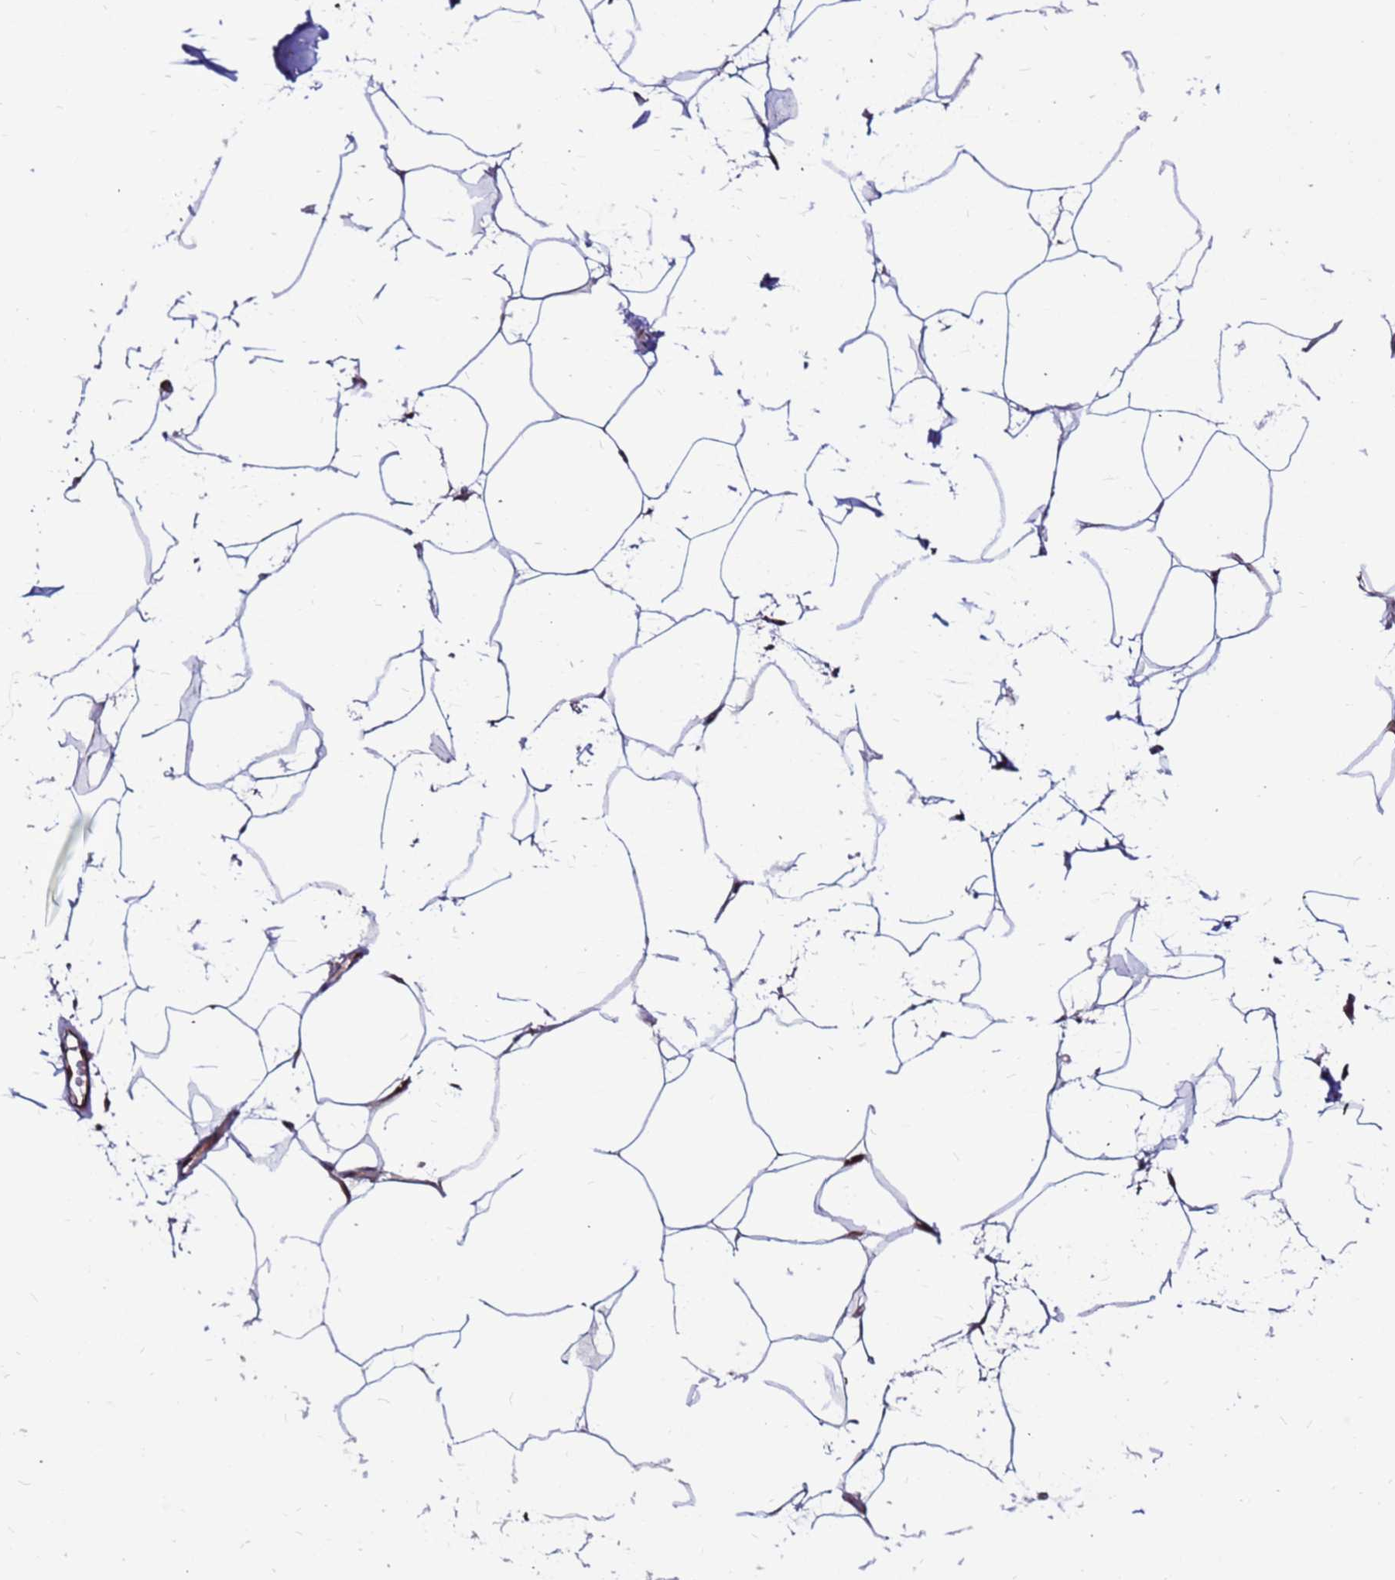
{"staining": {"intensity": "moderate", "quantity": "<25%", "location": "nuclear"}, "tissue": "adipose tissue", "cell_type": "Adipocytes", "image_type": "normal", "snomed": [{"axis": "morphology", "description": "Normal tissue, NOS"}, {"axis": "topography", "description": "Adipose tissue"}], "caption": "Protein staining of unremarkable adipose tissue exhibits moderate nuclear positivity in approximately <25% of adipocytes.", "gene": "CLK3", "patient": {"sex": "female", "age": 37}}